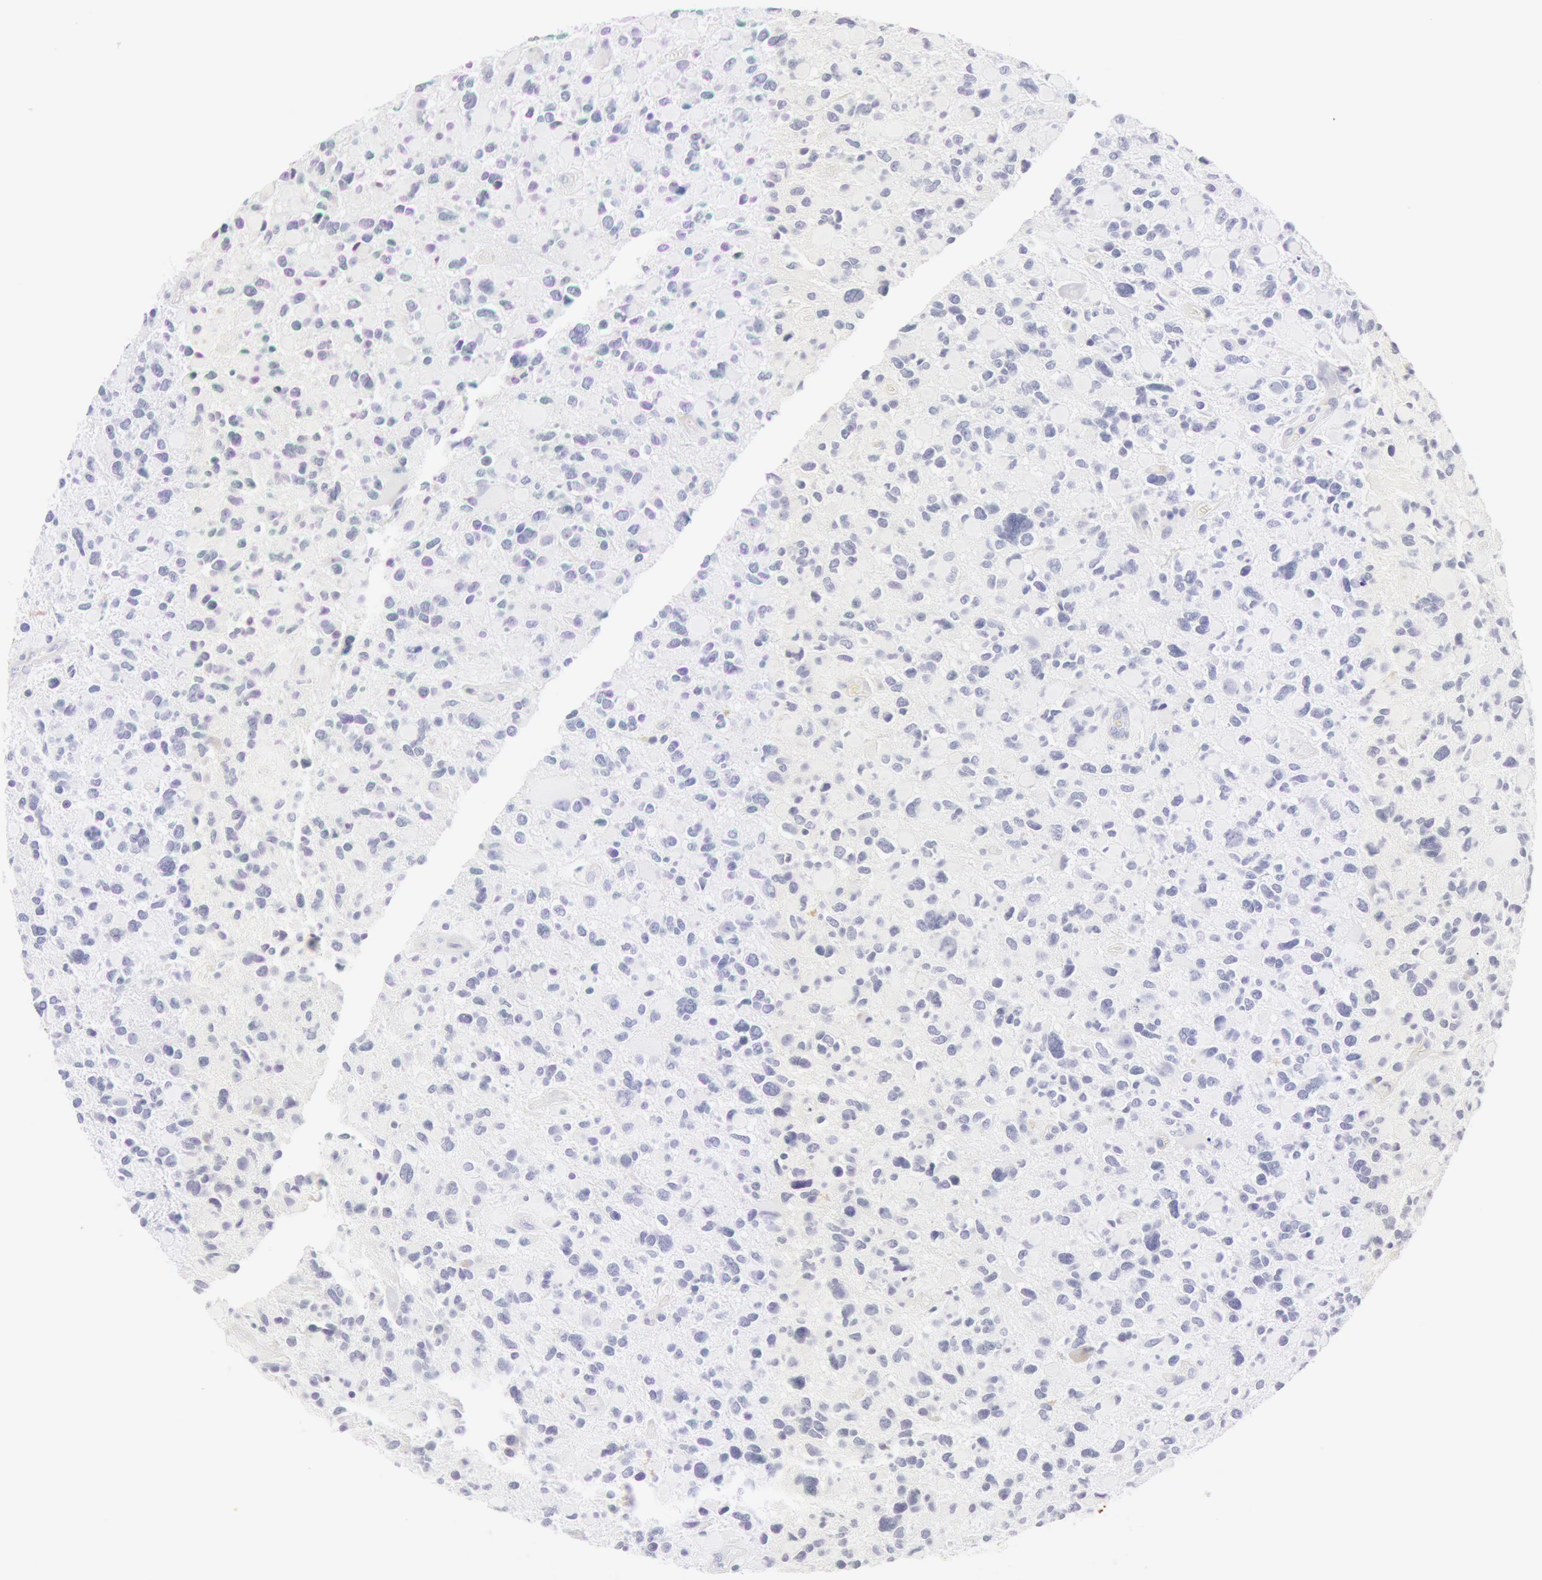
{"staining": {"intensity": "negative", "quantity": "none", "location": "none"}, "tissue": "glioma", "cell_type": "Tumor cells", "image_type": "cancer", "snomed": [{"axis": "morphology", "description": "Glioma, malignant, High grade"}, {"axis": "topography", "description": "Brain"}], "caption": "High magnification brightfield microscopy of glioma stained with DAB (3,3'-diaminobenzidine) (brown) and counterstained with hematoxylin (blue): tumor cells show no significant expression. (IHC, brightfield microscopy, high magnification).", "gene": "KRT8", "patient": {"sex": "female", "age": 37}}